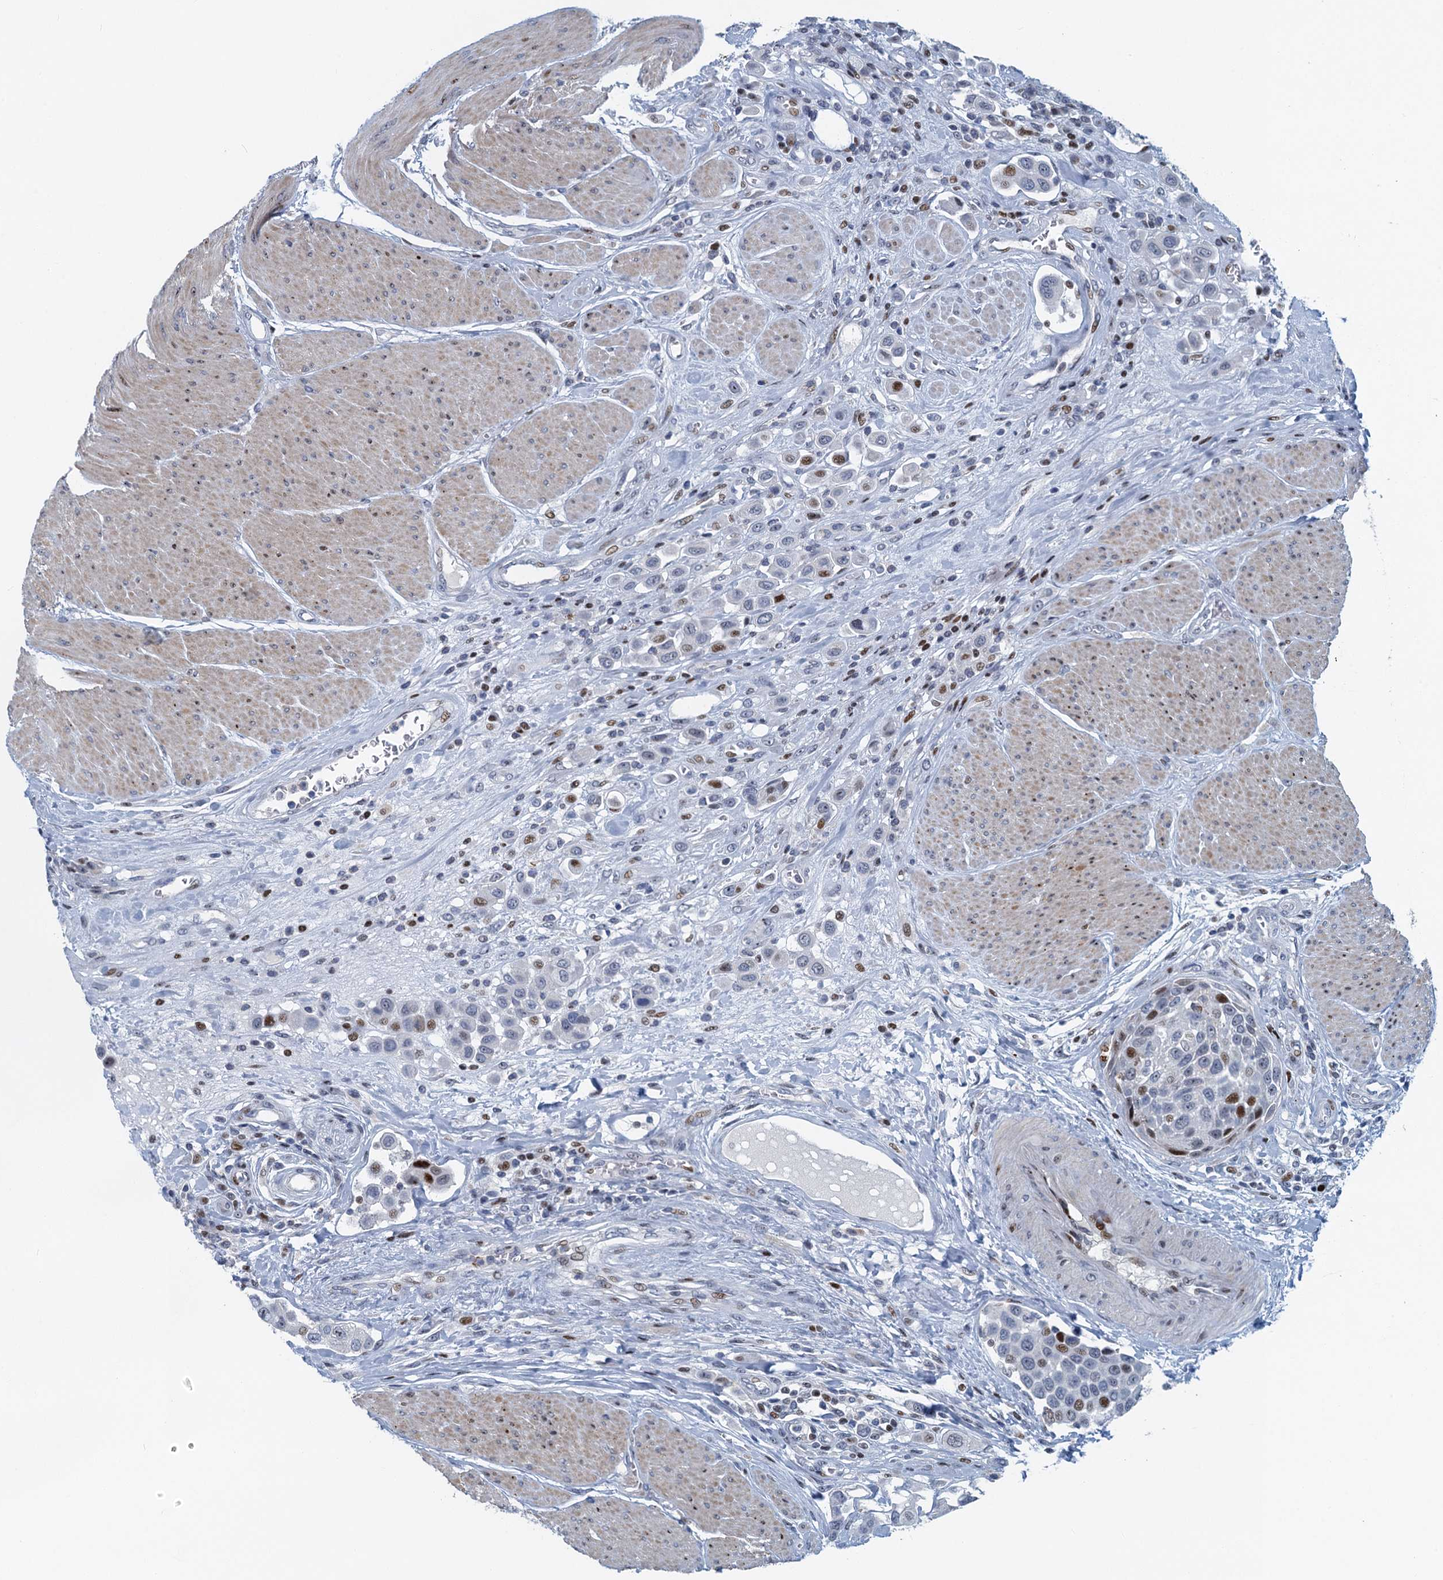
{"staining": {"intensity": "moderate", "quantity": "<25%", "location": "nuclear"}, "tissue": "urothelial cancer", "cell_type": "Tumor cells", "image_type": "cancer", "snomed": [{"axis": "morphology", "description": "Urothelial carcinoma, High grade"}, {"axis": "topography", "description": "Urinary bladder"}], "caption": "Urothelial cancer stained for a protein displays moderate nuclear positivity in tumor cells.", "gene": "ANKRD13D", "patient": {"sex": "male", "age": 50}}